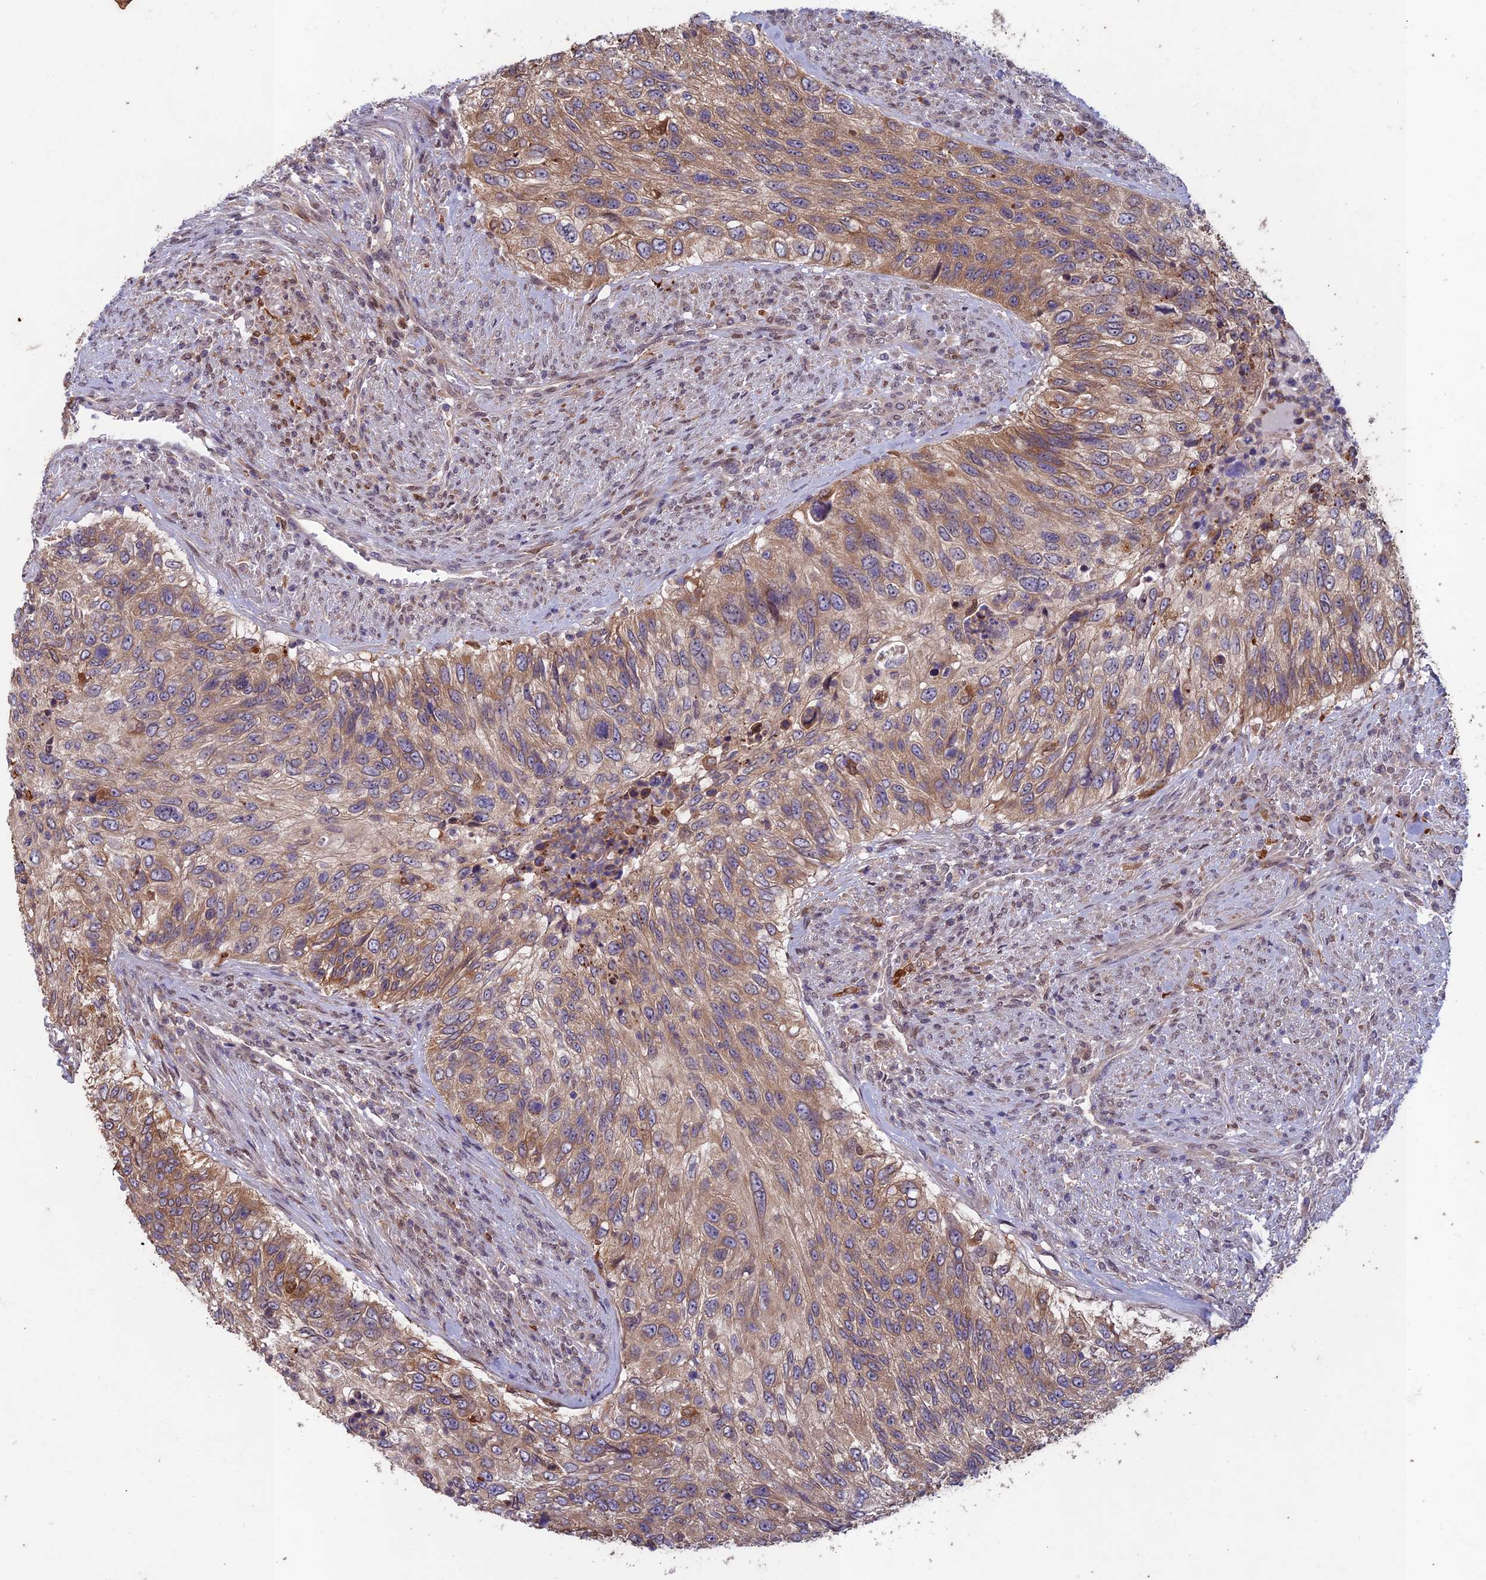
{"staining": {"intensity": "weak", "quantity": ">75%", "location": "cytoplasmic/membranous"}, "tissue": "urothelial cancer", "cell_type": "Tumor cells", "image_type": "cancer", "snomed": [{"axis": "morphology", "description": "Urothelial carcinoma, High grade"}, {"axis": "topography", "description": "Urinary bladder"}], "caption": "A photomicrograph of urothelial carcinoma (high-grade) stained for a protein reveals weak cytoplasmic/membranous brown staining in tumor cells. (DAB (3,3'-diaminobenzidine) IHC with brightfield microscopy, high magnification).", "gene": "MAST2", "patient": {"sex": "female", "age": 60}}